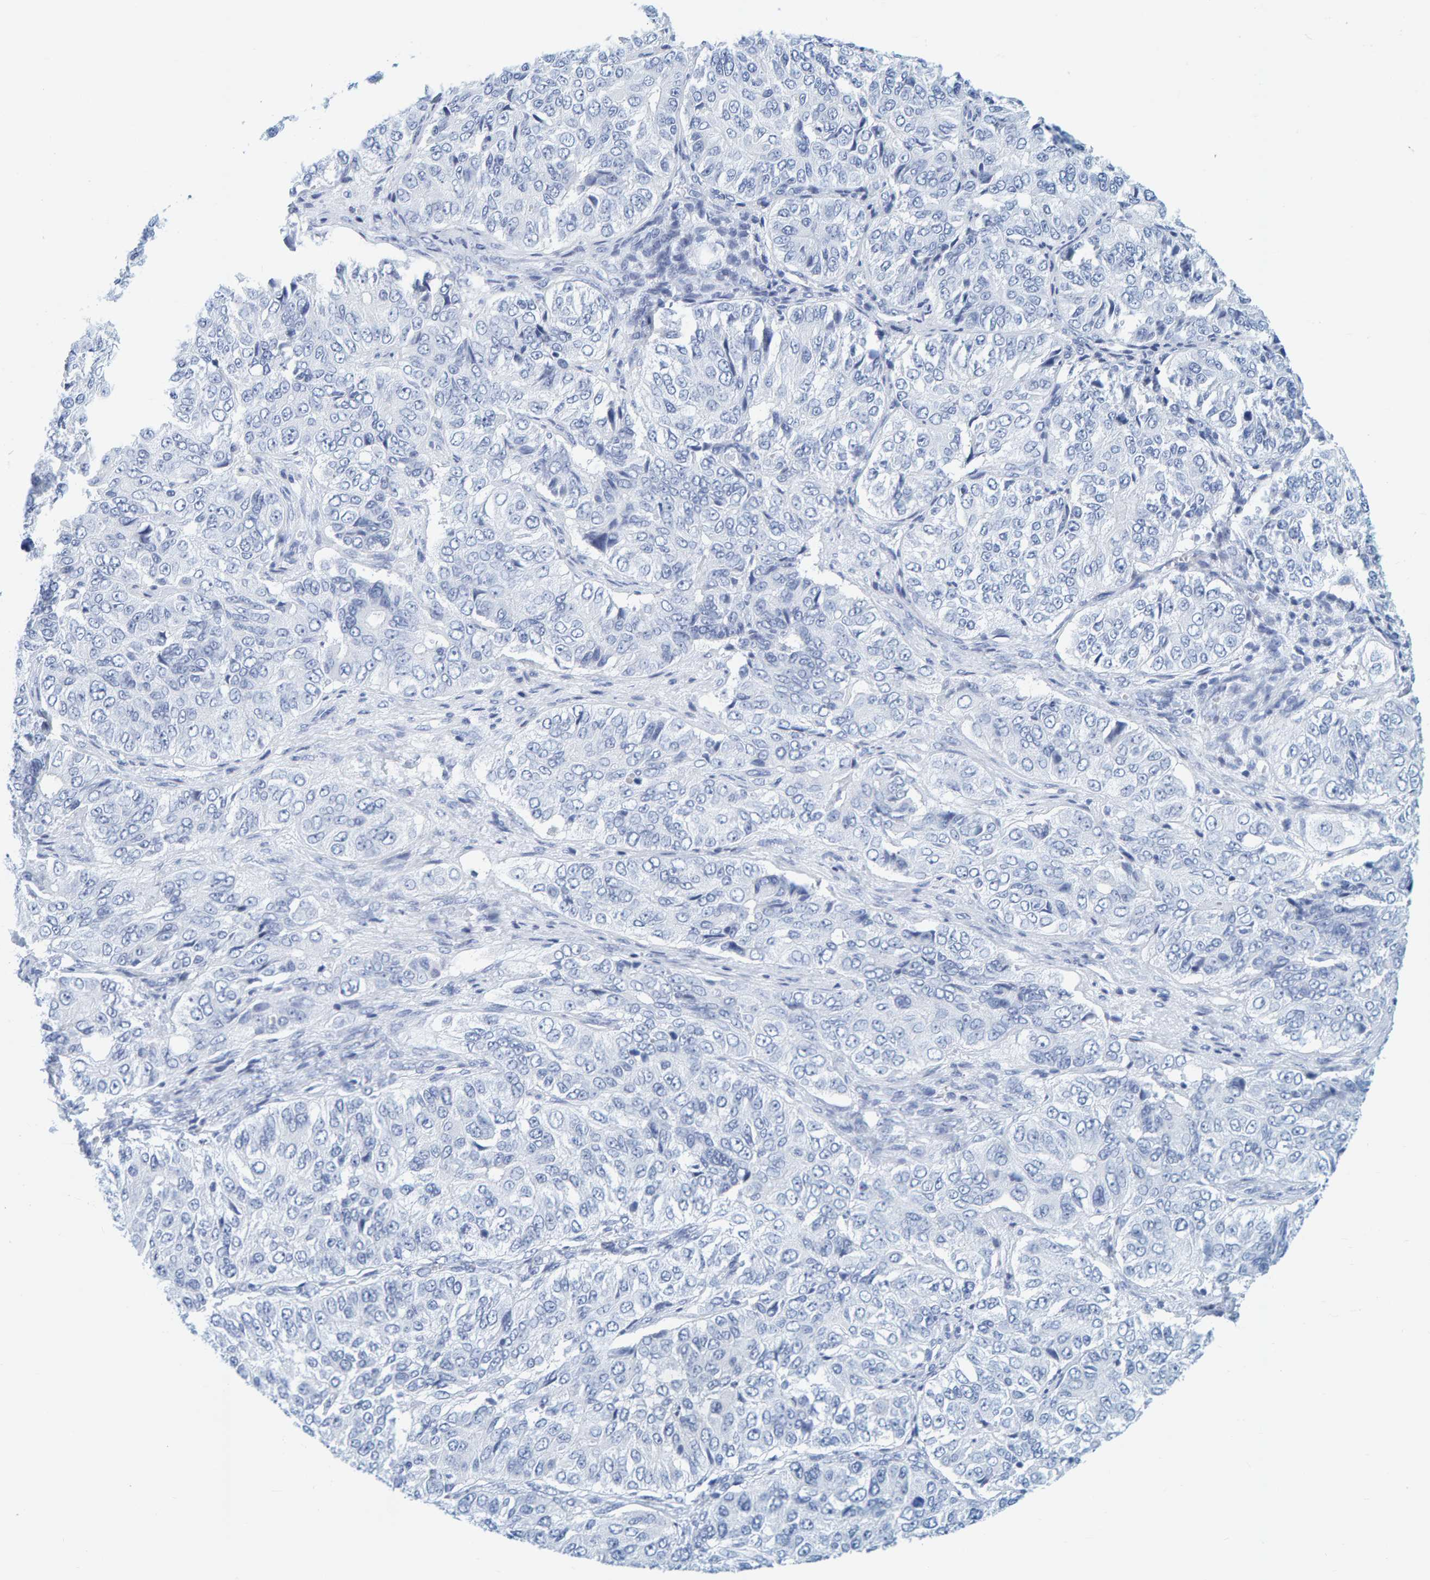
{"staining": {"intensity": "negative", "quantity": "none", "location": "none"}, "tissue": "ovarian cancer", "cell_type": "Tumor cells", "image_type": "cancer", "snomed": [{"axis": "morphology", "description": "Carcinoma, endometroid"}, {"axis": "topography", "description": "Ovary"}], "caption": "Immunohistochemistry (IHC) of human ovarian cancer (endometroid carcinoma) exhibits no positivity in tumor cells. The staining is performed using DAB (3,3'-diaminobenzidine) brown chromogen with nuclei counter-stained in using hematoxylin.", "gene": "SFTPC", "patient": {"sex": "female", "age": 51}}